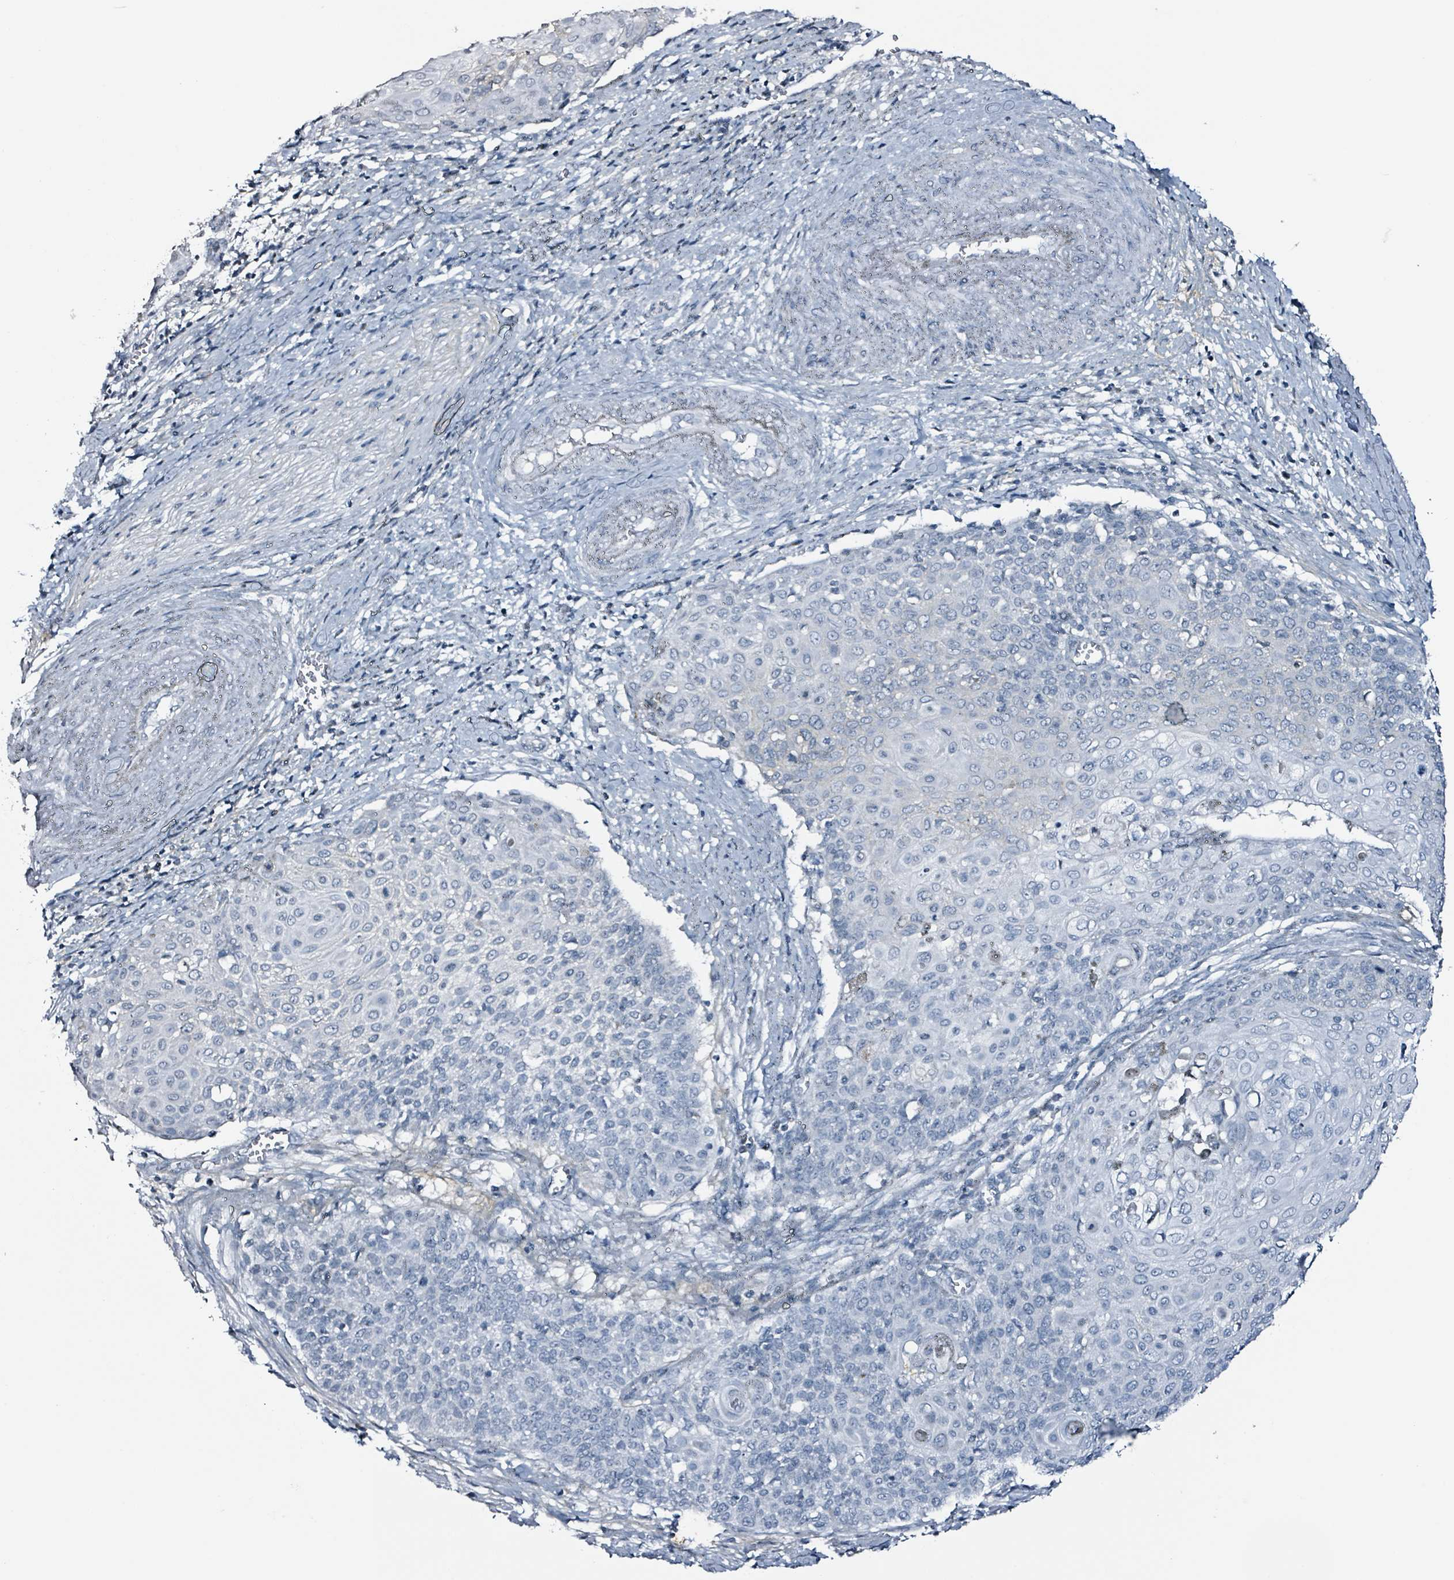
{"staining": {"intensity": "negative", "quantity": "none", "location": "none"}, "tissue": "cervical cancer", "cell_type": "Tumor cells", "image_type": "cancer", "snomed": [{"axis": "morphology", "description": "Squamous cell carcinoma, NOS"}, {"axis": "topography", "description": "Cervix"}], "caption": "An immunohistochemistry photomicrograph of cervical cancer is shown. There is no staining in tumor cells of cervical cancer.", "gene": "CA9", "patient": {"sex": "female", "age": 39}}